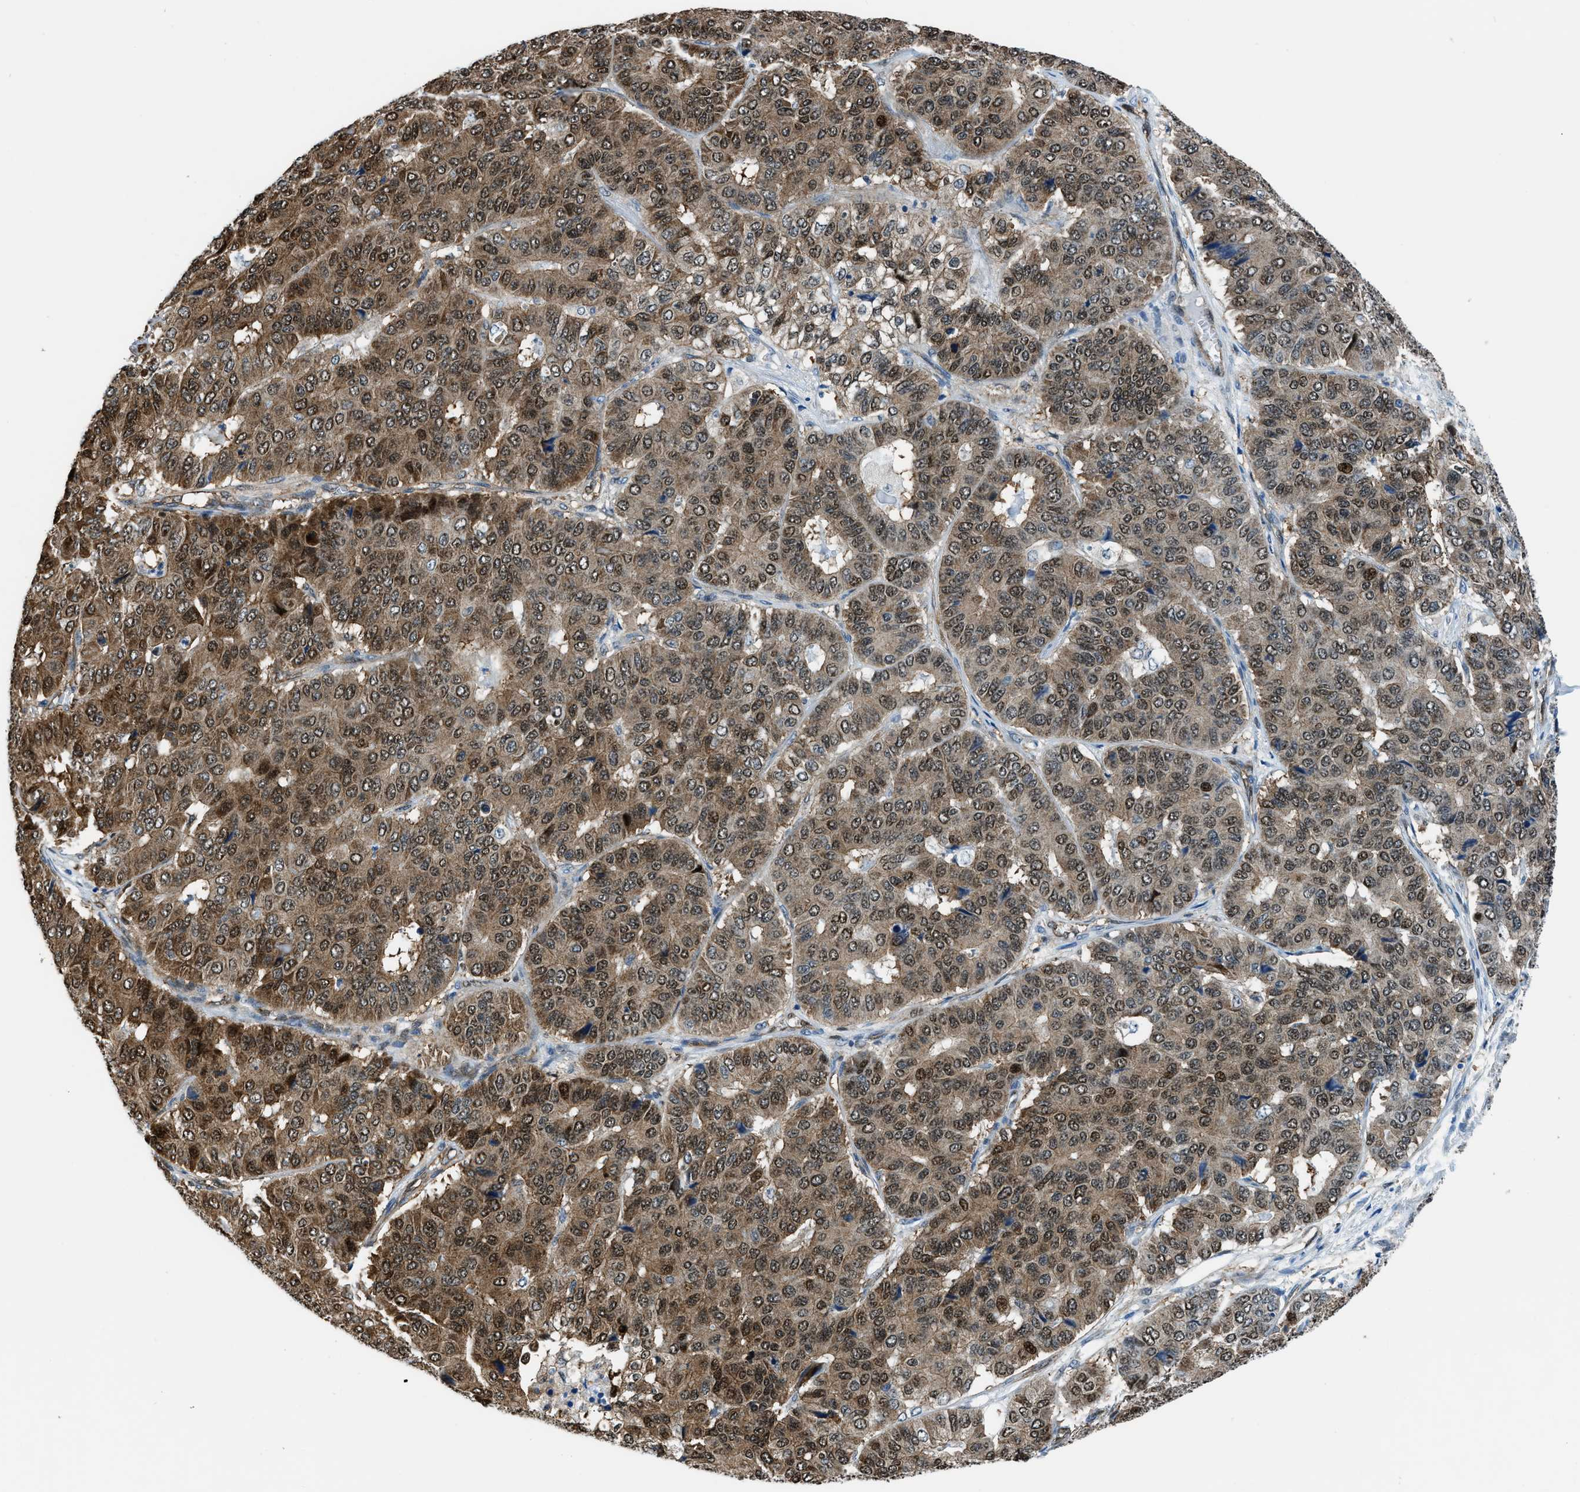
{"staining": {"intensity": "strong", "quantity": ">75%", "location": "cytoplasmic/membranous,nuclear"}, "tissue": "pancreatic cancer", "cell_type": "Tumor cells", "image_type": "cancer", "snomed": [{"axis": "morphology", "description": "Adenocarcinoma, NOS"}, {"axis": "topography", "description": "Pancreas"}], "caption": "Human pancreatic cancer stained with a brown dye displays strong cytoplasmic/membranous and nuclear positive positivity in about >75% of tumor cells.", "gene": "YWHAE", "patient": {"sex": "male", "age": 50}}